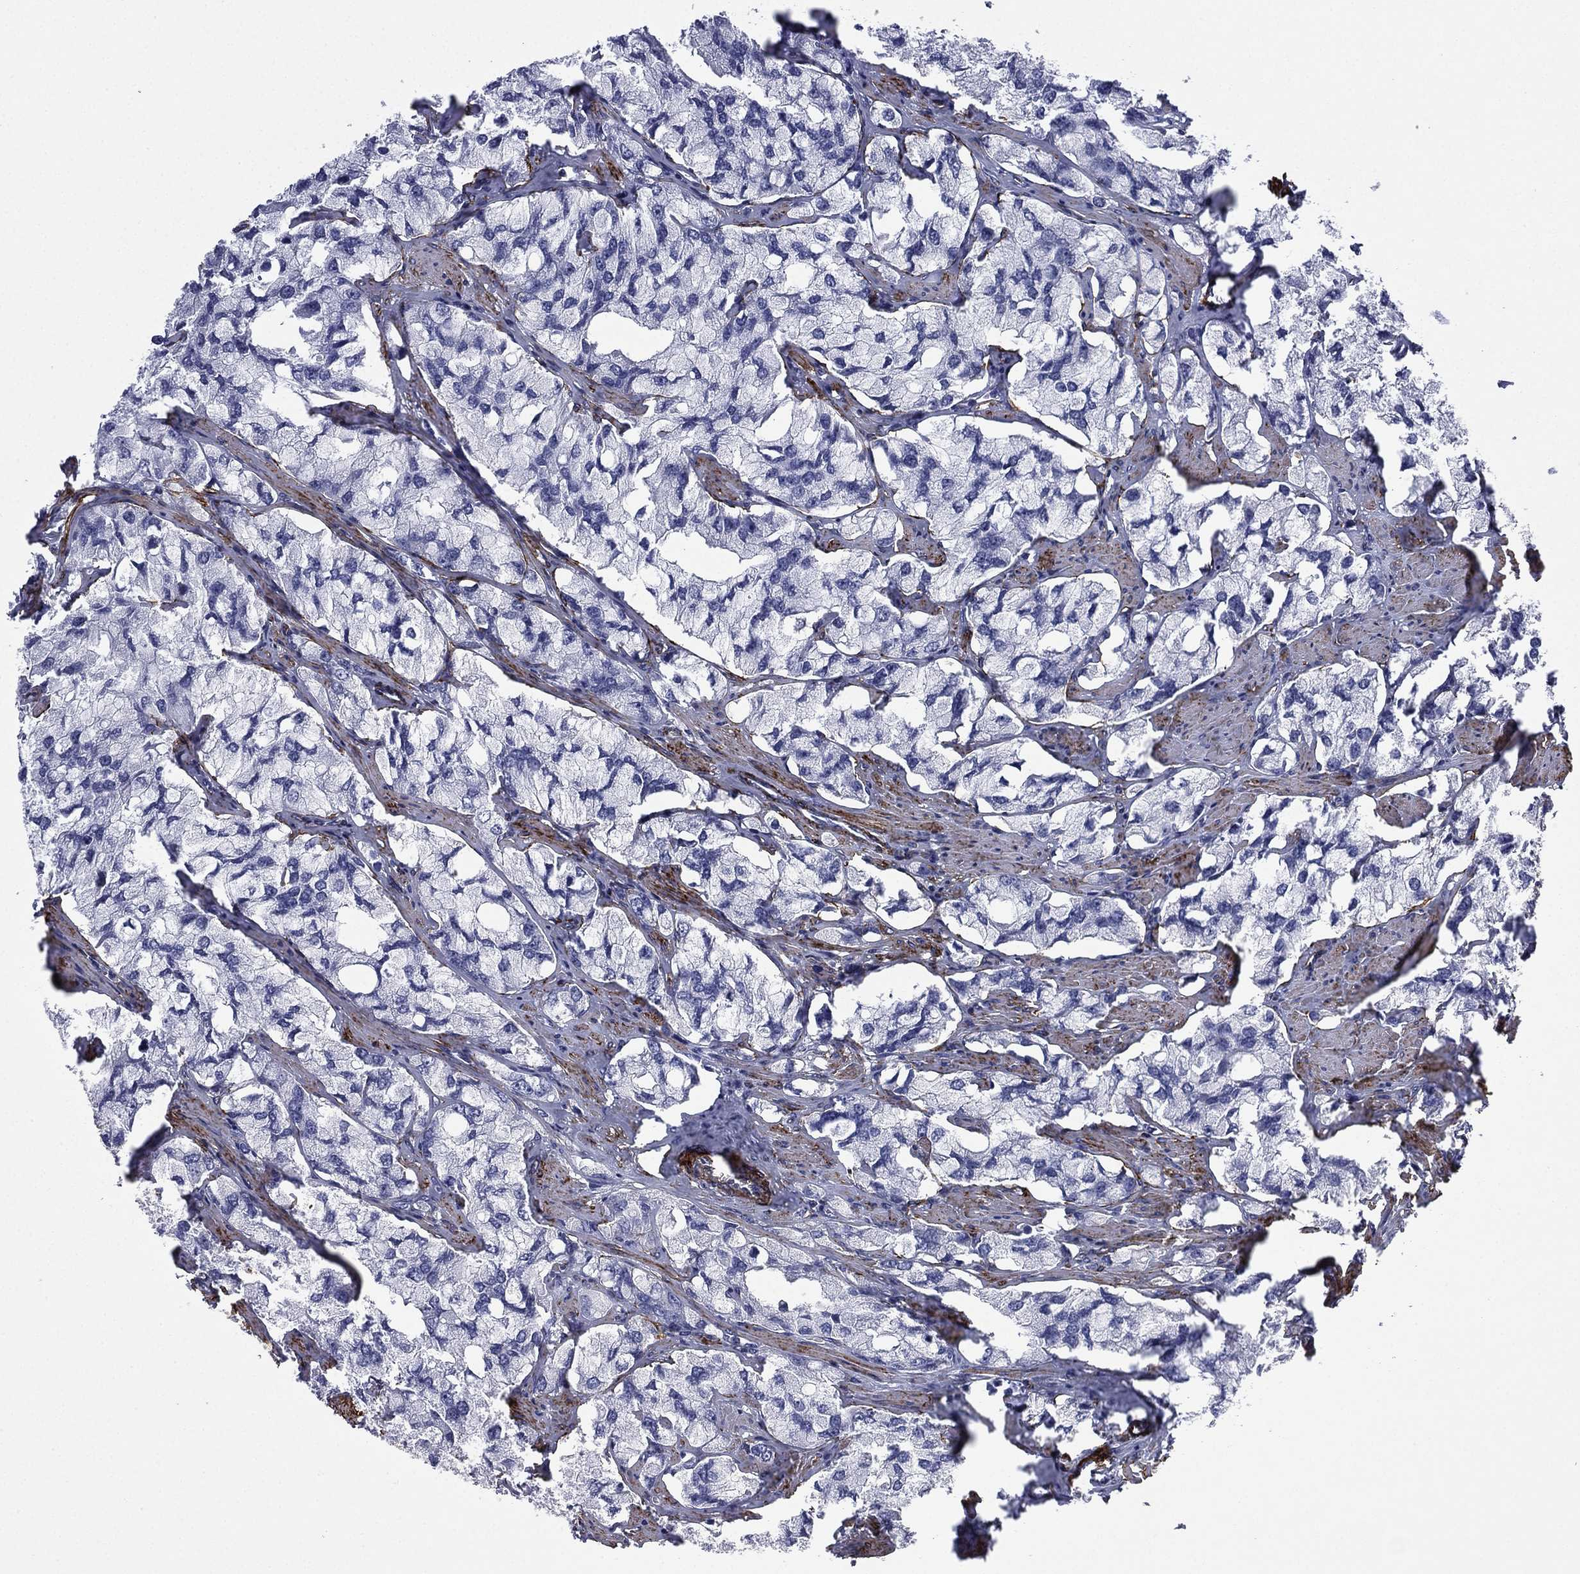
{"staining": {"intensity": "negative", "quantity": "none", "location": "none"}, "tissue": "prostate cancer", "cell_type": "Tumor cells", "image_type": "cancer", "snomed": [{"axis": "morphology", "description": "Adenocarcinoma, NOS"}, {"axis": "topography", "description": "Prostate and seminal vesicle, NOS"}, {"axis": "topography", "description": "Prostate"}], "caption": "This is an IHC photomicrograph of human prostate cancer. There is no staining in tumor cells.", "gene": "CAVIN3", "patient": {"sex": "male", "age": 64}}